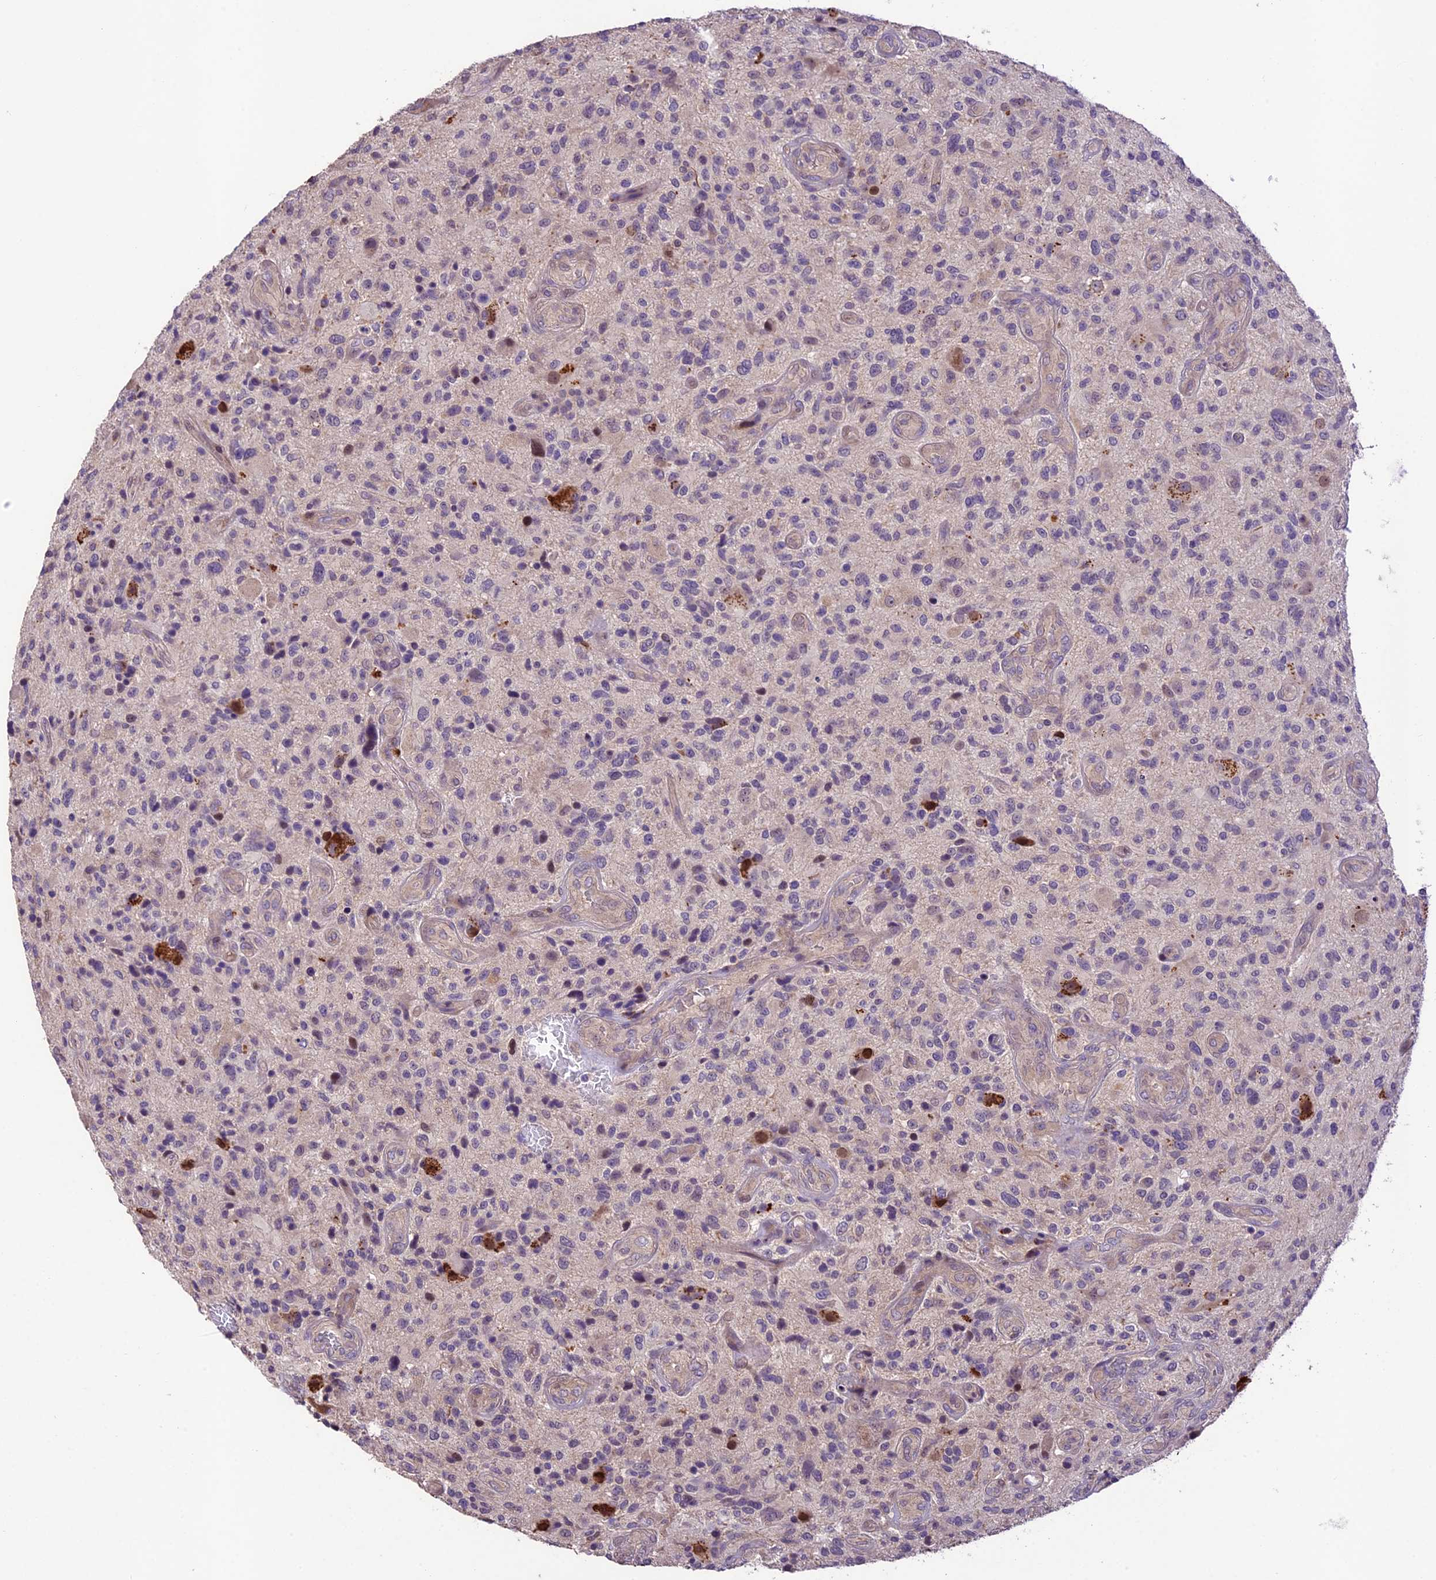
{"staining": {"intensity": "negative", "quantity": "none", "location": "none"}, "tissue": "glioma", "cell_type": "Tumor cells", "image_type": "cancer", "snomed": [{"axis": "morphology", "description": "Glioma, malignant, High grade"}, {"axis": "topography", "description": "Brain"}], "caption": "An IHC image of malignant high-grade glioma is shown. There is no staining in tumor cells of malignant high-grade glioma.", "gene": "DGKH", "patient": {"sex": "male", "age": 47}}